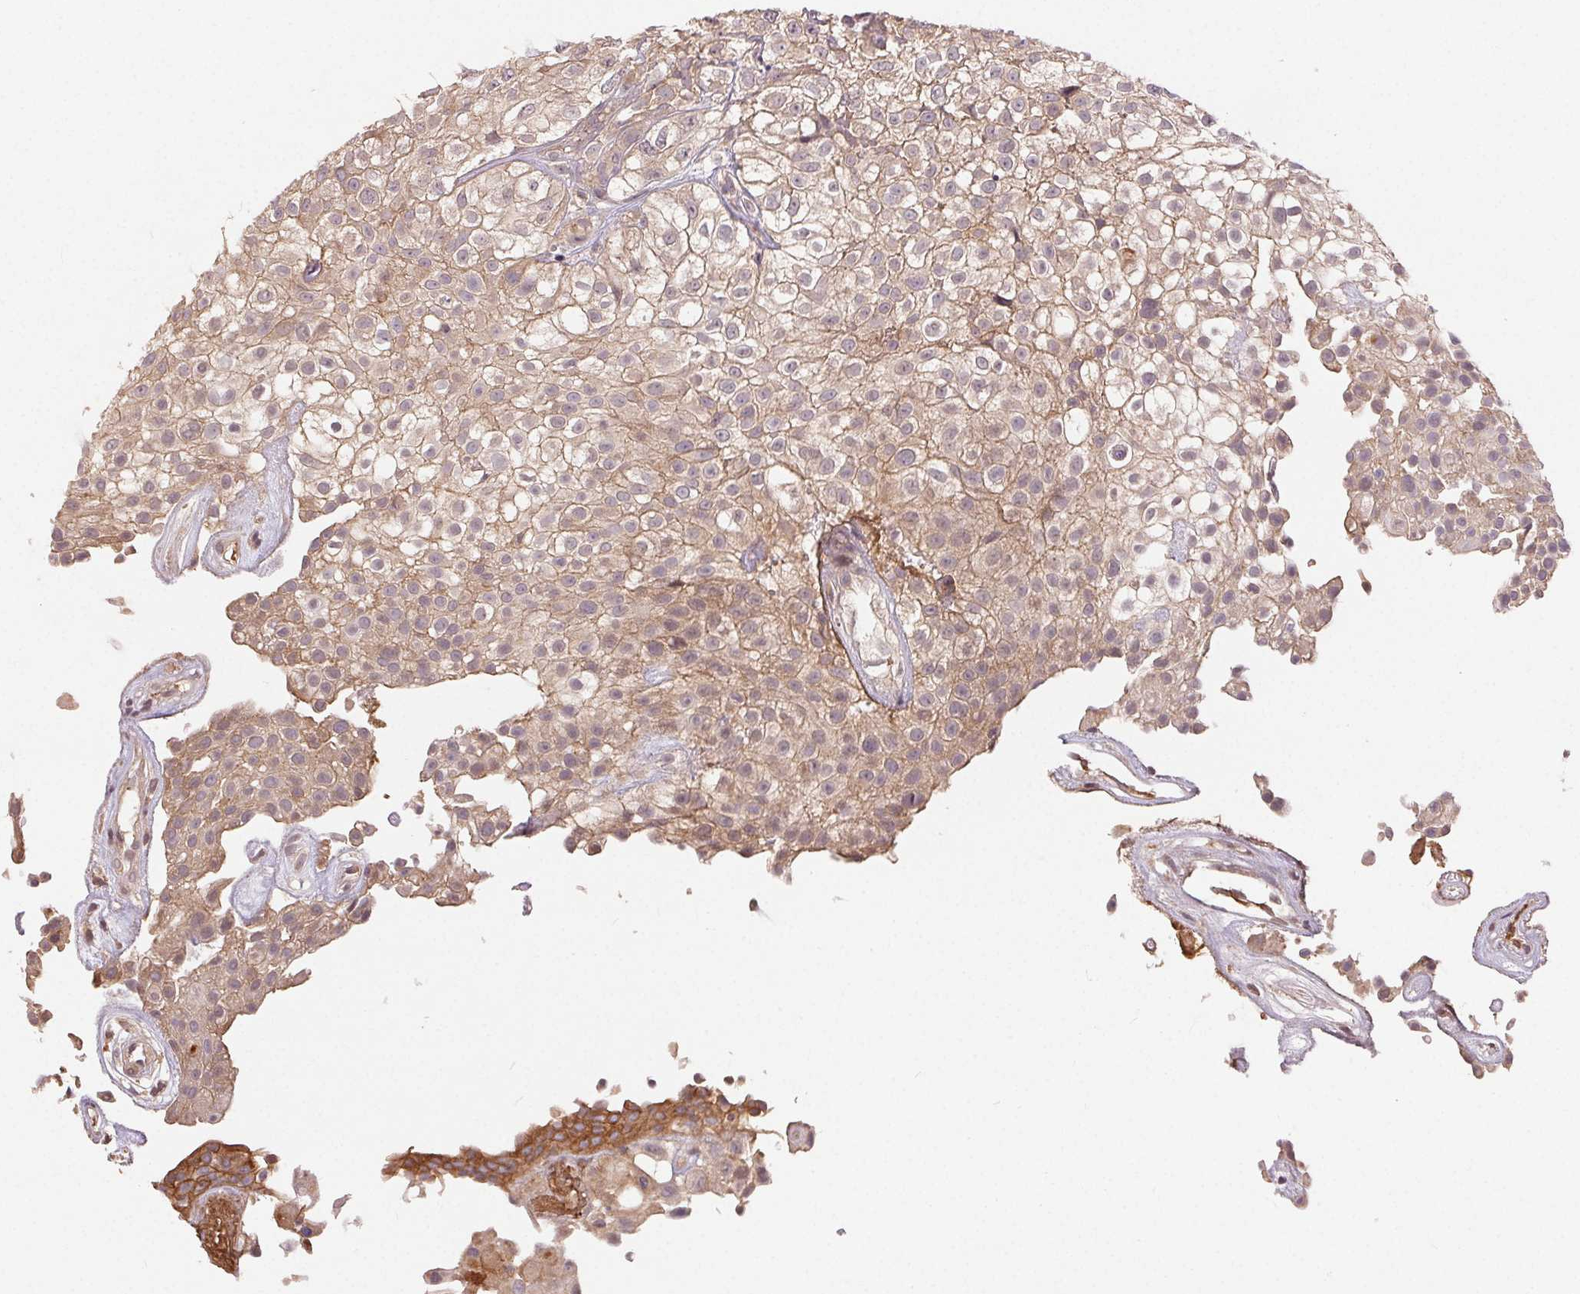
{"staining": {"intensity": "weak", "quantity": ">75%", "location": "cytoplasmic/membranous"}, "tissue": "urothelial cancer", "cell_type": "Tumor cells", "image_type": "cancer", "snomed": [{"axis": "morphology", "description": "Urothelial carcinoma, High grade"}, {"axis": "topography", "description": "Urinary bladder"}], "caption": "There is low levels of weak cytoplasmic/membranous staining in tumor cells of urothelial cancer, as demonstrated by immunohistochemical staining (brown color).", "gene": "MAPKAPK2", "patient": {"sex": "male", "age": 56}}